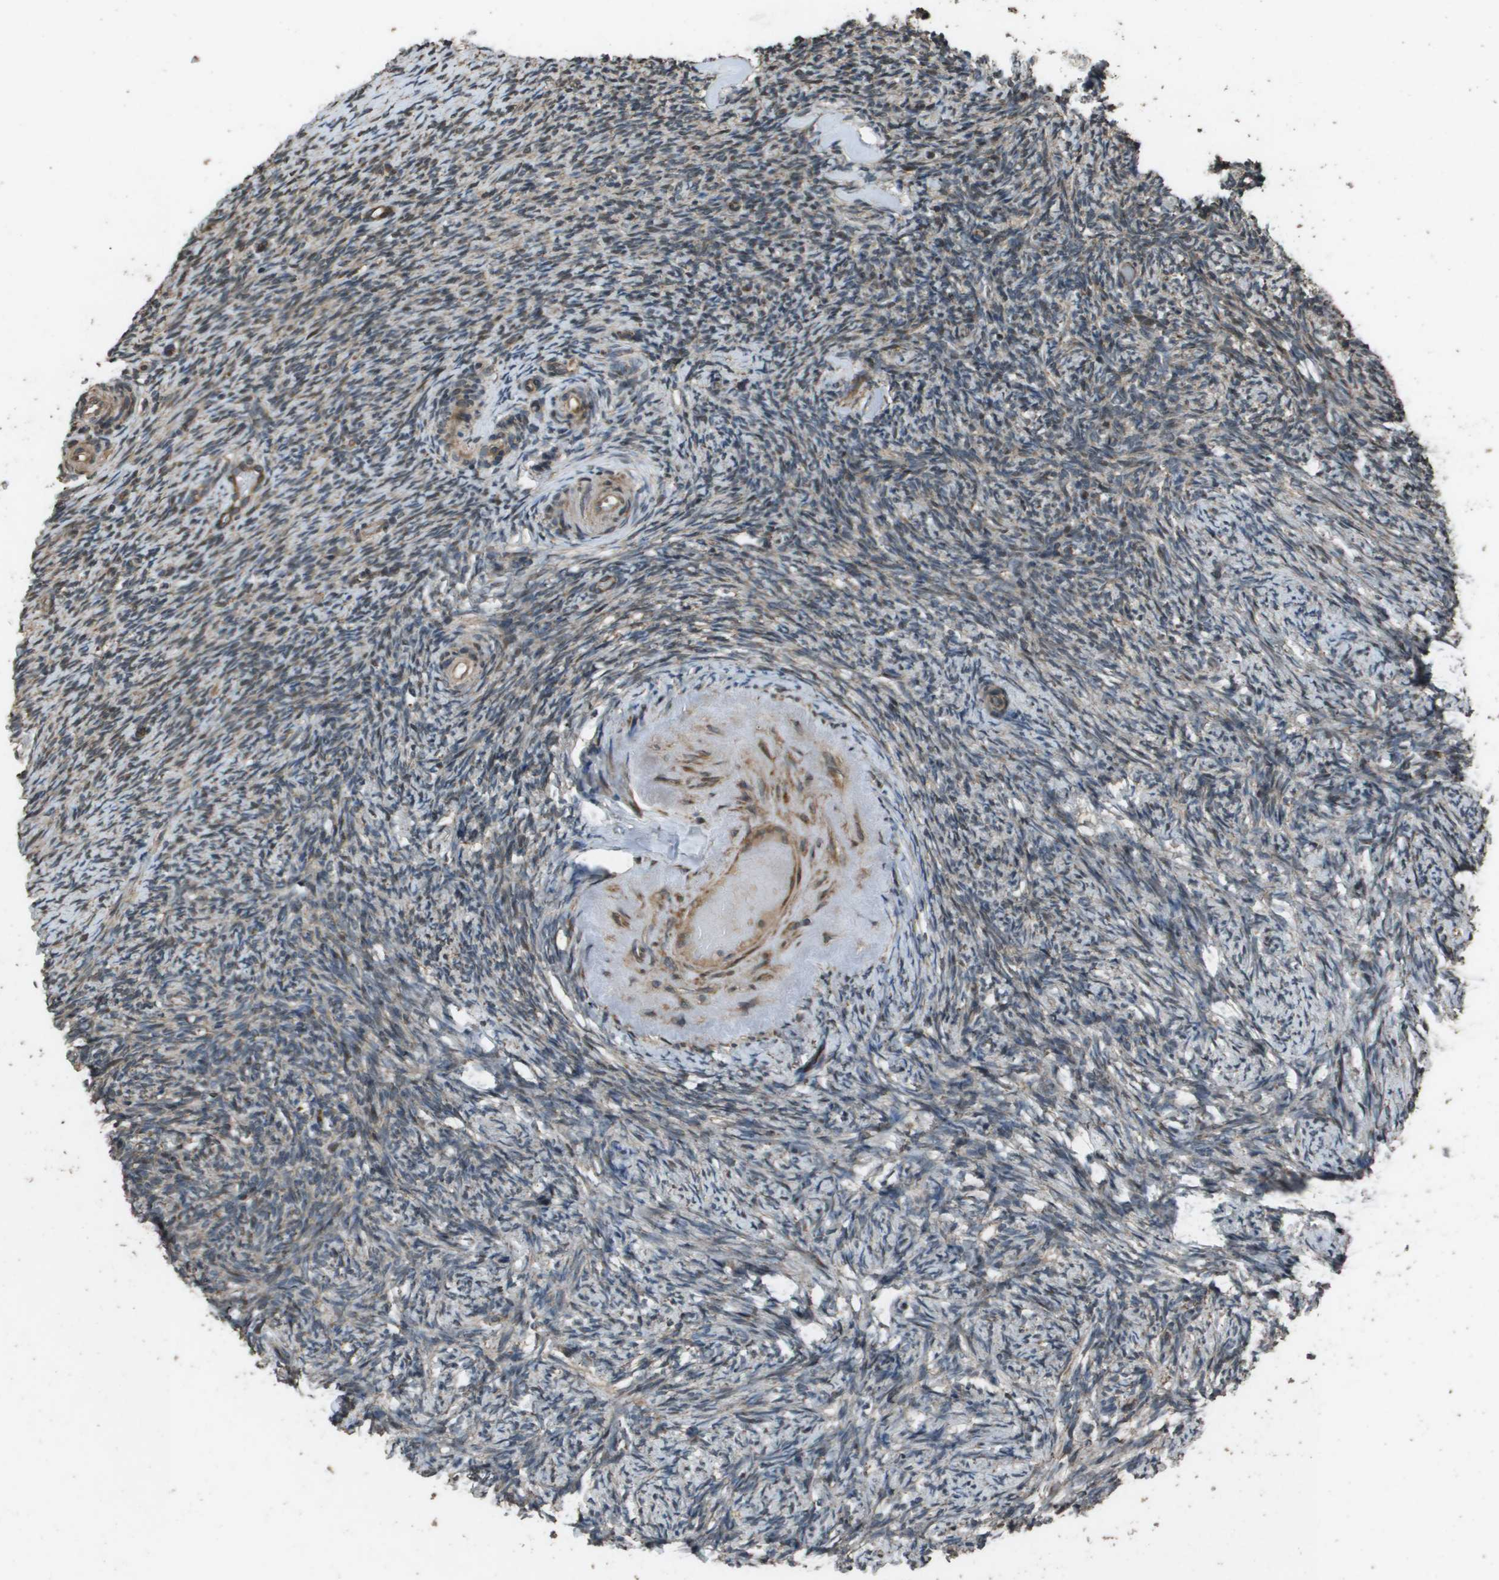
{"staining": {"intensity": "strong", "quantity": ">75%", "location": "cytoplasmic/membranous"}, "tissue": "ovary", "cell_type": "Follicle cells", "image_type": "normal", "snomed": [{"axis": "morphology", "description": "Normal tissue, NOS"}, {"axis": "topography", "description": "Ovary"}], "caption": "DAB immunohistochemical staining of benign ovary demonstrates strong cytoplasmic/membranous protein positivity in approximately >75% of follicle cells. Nuclei are stained in blue.", "gene": "FIG4", "patient": {"sex": "female", "age": 60}}